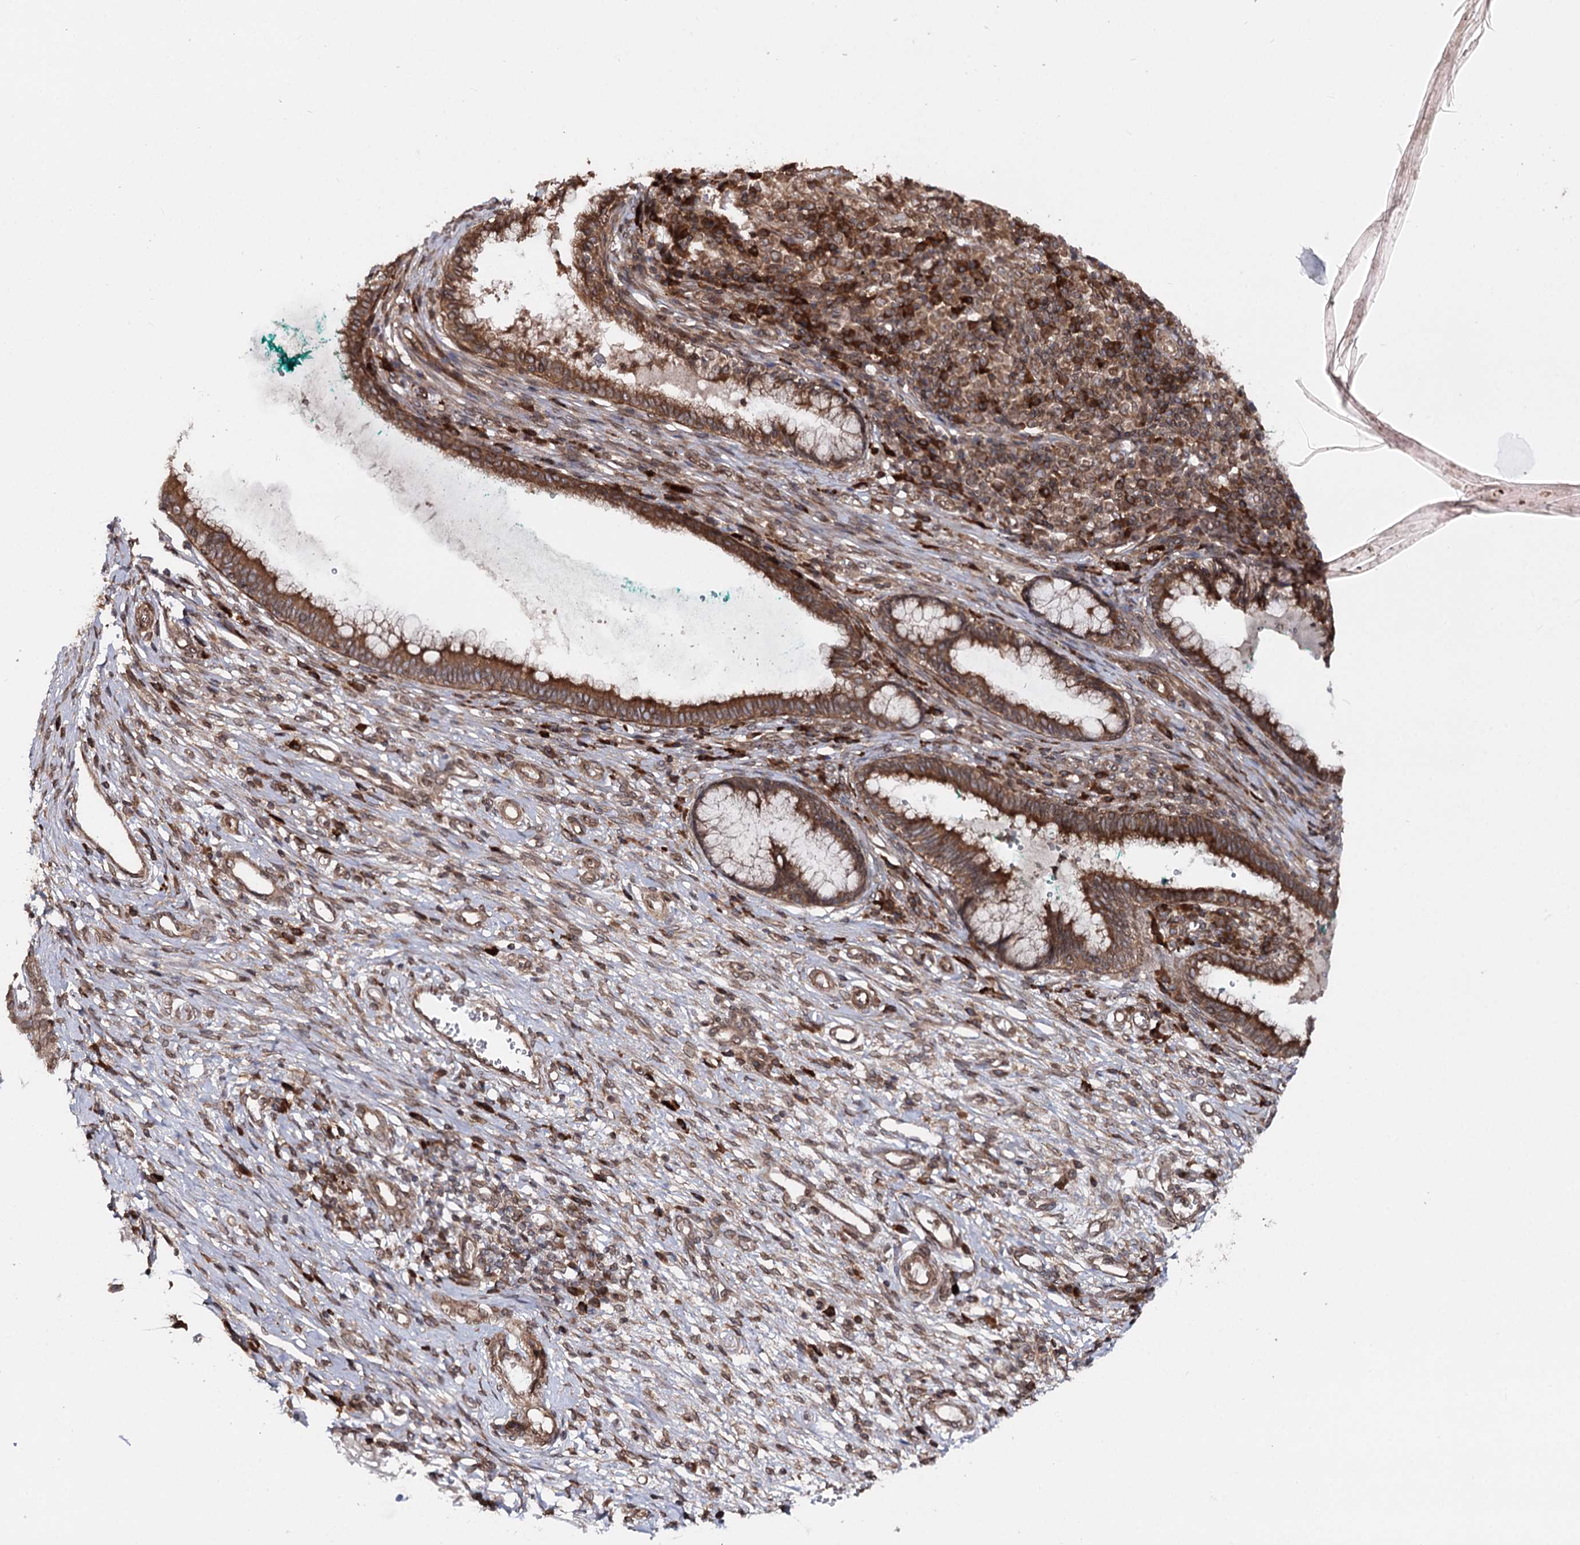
{"staining": {"intensity": "strong", "quantity": "25%-75%", "location": "cytoplasmic/membranous"}, "tissue": "cervix", "cell_type": "Glandular cells", "image_type": "normal", "snomed": [{"axis": "morphology", "description": "Normal tissue, NOS"}, {"axis": "morphology", "description": "Adenocarcinoma, NOS"}, {"axis": "topography", "description": "Cervix"}], "caption": "Protein staining displays strong cytoplasmic/membranous staining in about 25%-75% of glandular cells in normal cervix. The staining is performed using DAB (3,3'-diaminobenzidine) brown chromogen to label protein expression. The nuclei are counter-stained blue using hematoxylin.", "gene": "FGFR1OP2", "patient": {"sex": "female", "age": 29}}